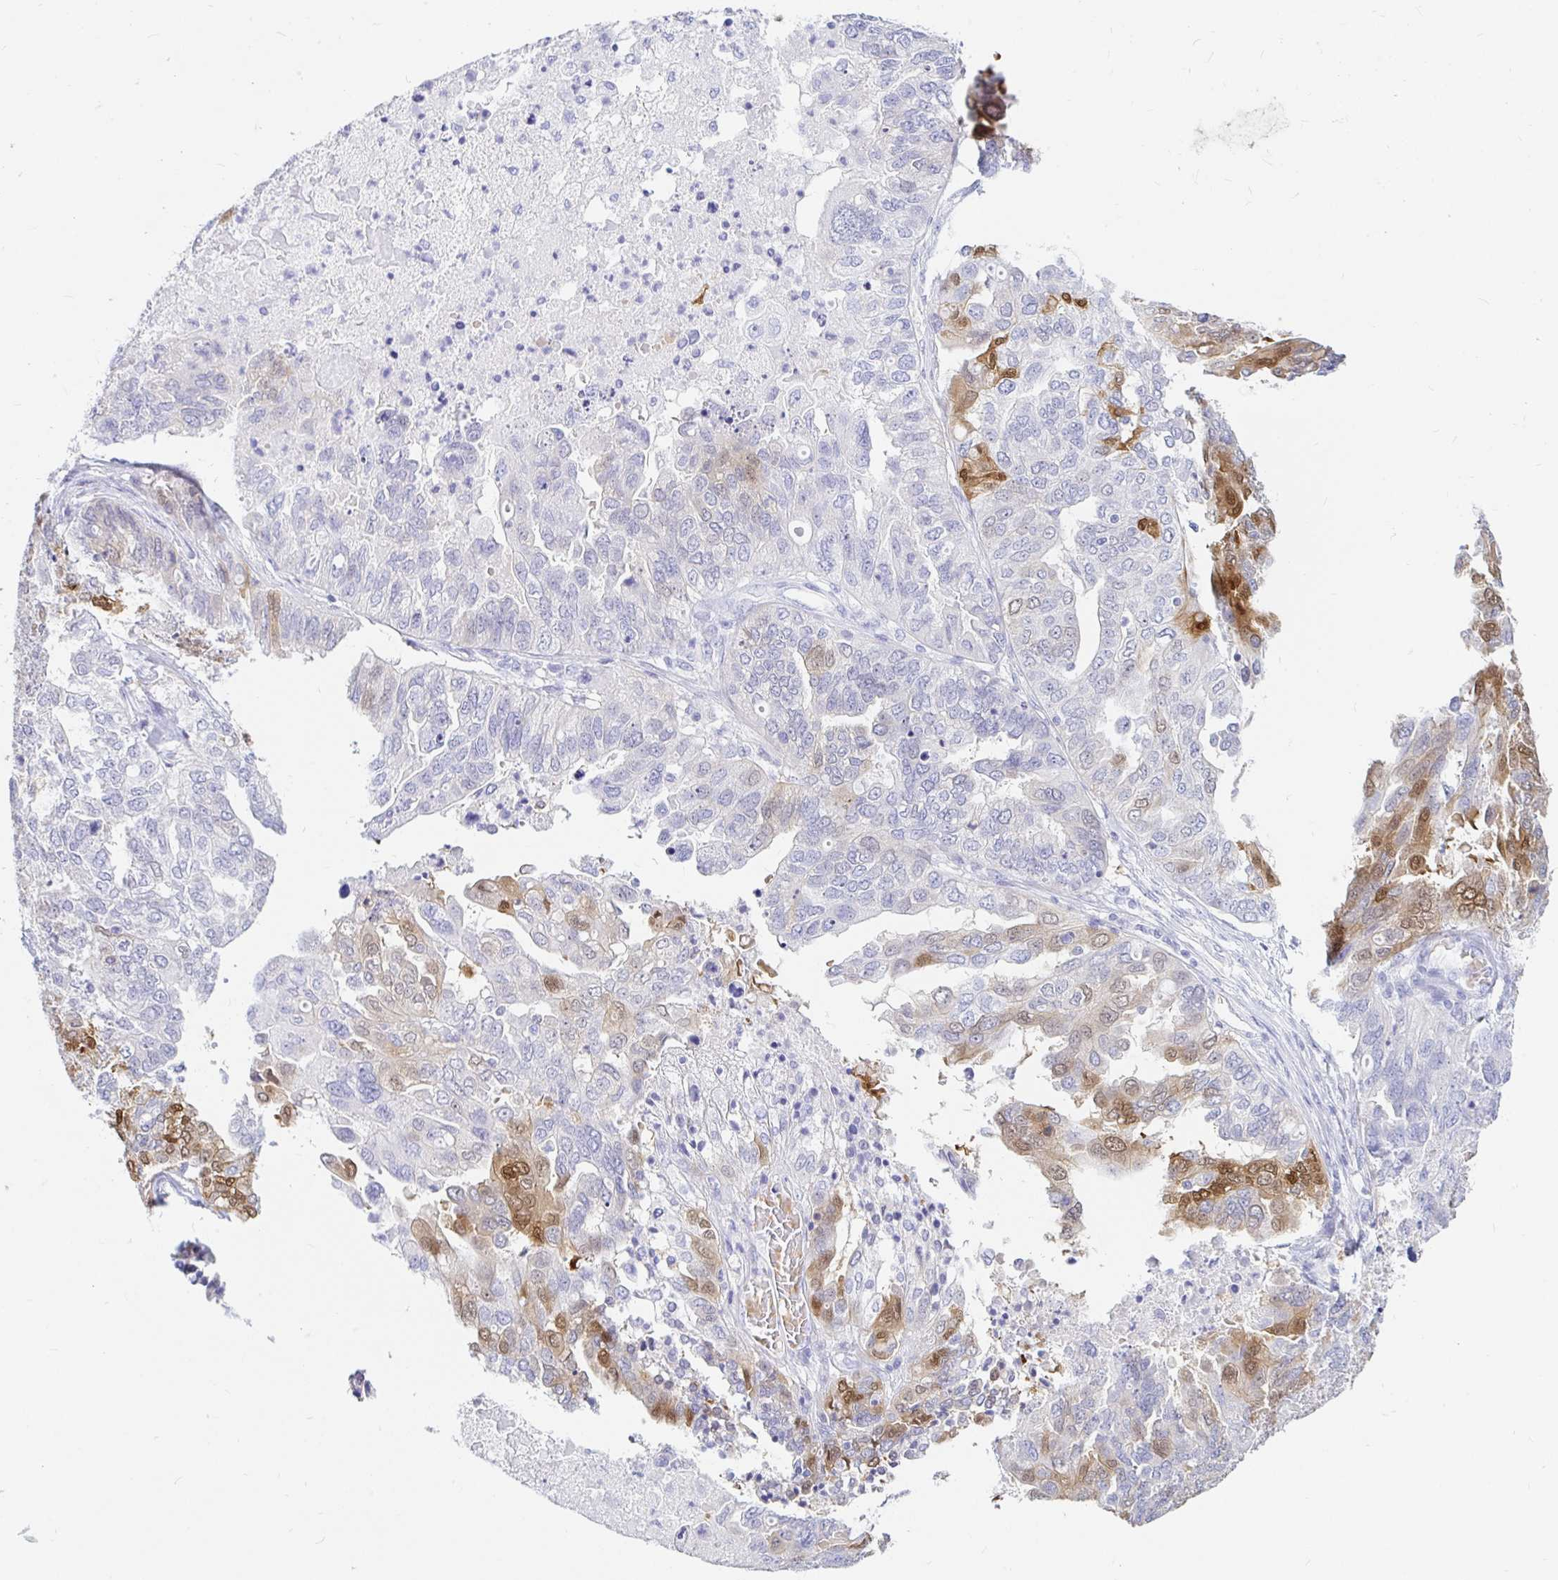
{"staining": {"intensity": "moderate", "quantity": "<25%", "location": "cytoplasmic/membranous,nuclear"}, "tissue": "ovarian cancer", "cell_type": "Tumor cells", "image_type": "cancer", "snomed": [{"axis": "morphology", "description": "Cystadenocarcinoma, serous, NOS"}, {"axis": "topography", "description": "Ovary"}], "caption": "Ovarian cancer (serous cystadenocarcinoma) stained with a brown dye demonstrates moderate cytoplasmic/membranous and nuclear positive staining in about <25% of tumor cells.", "gene": "PPP1R1B", "patient": {"sex": "female", "age": 53}}